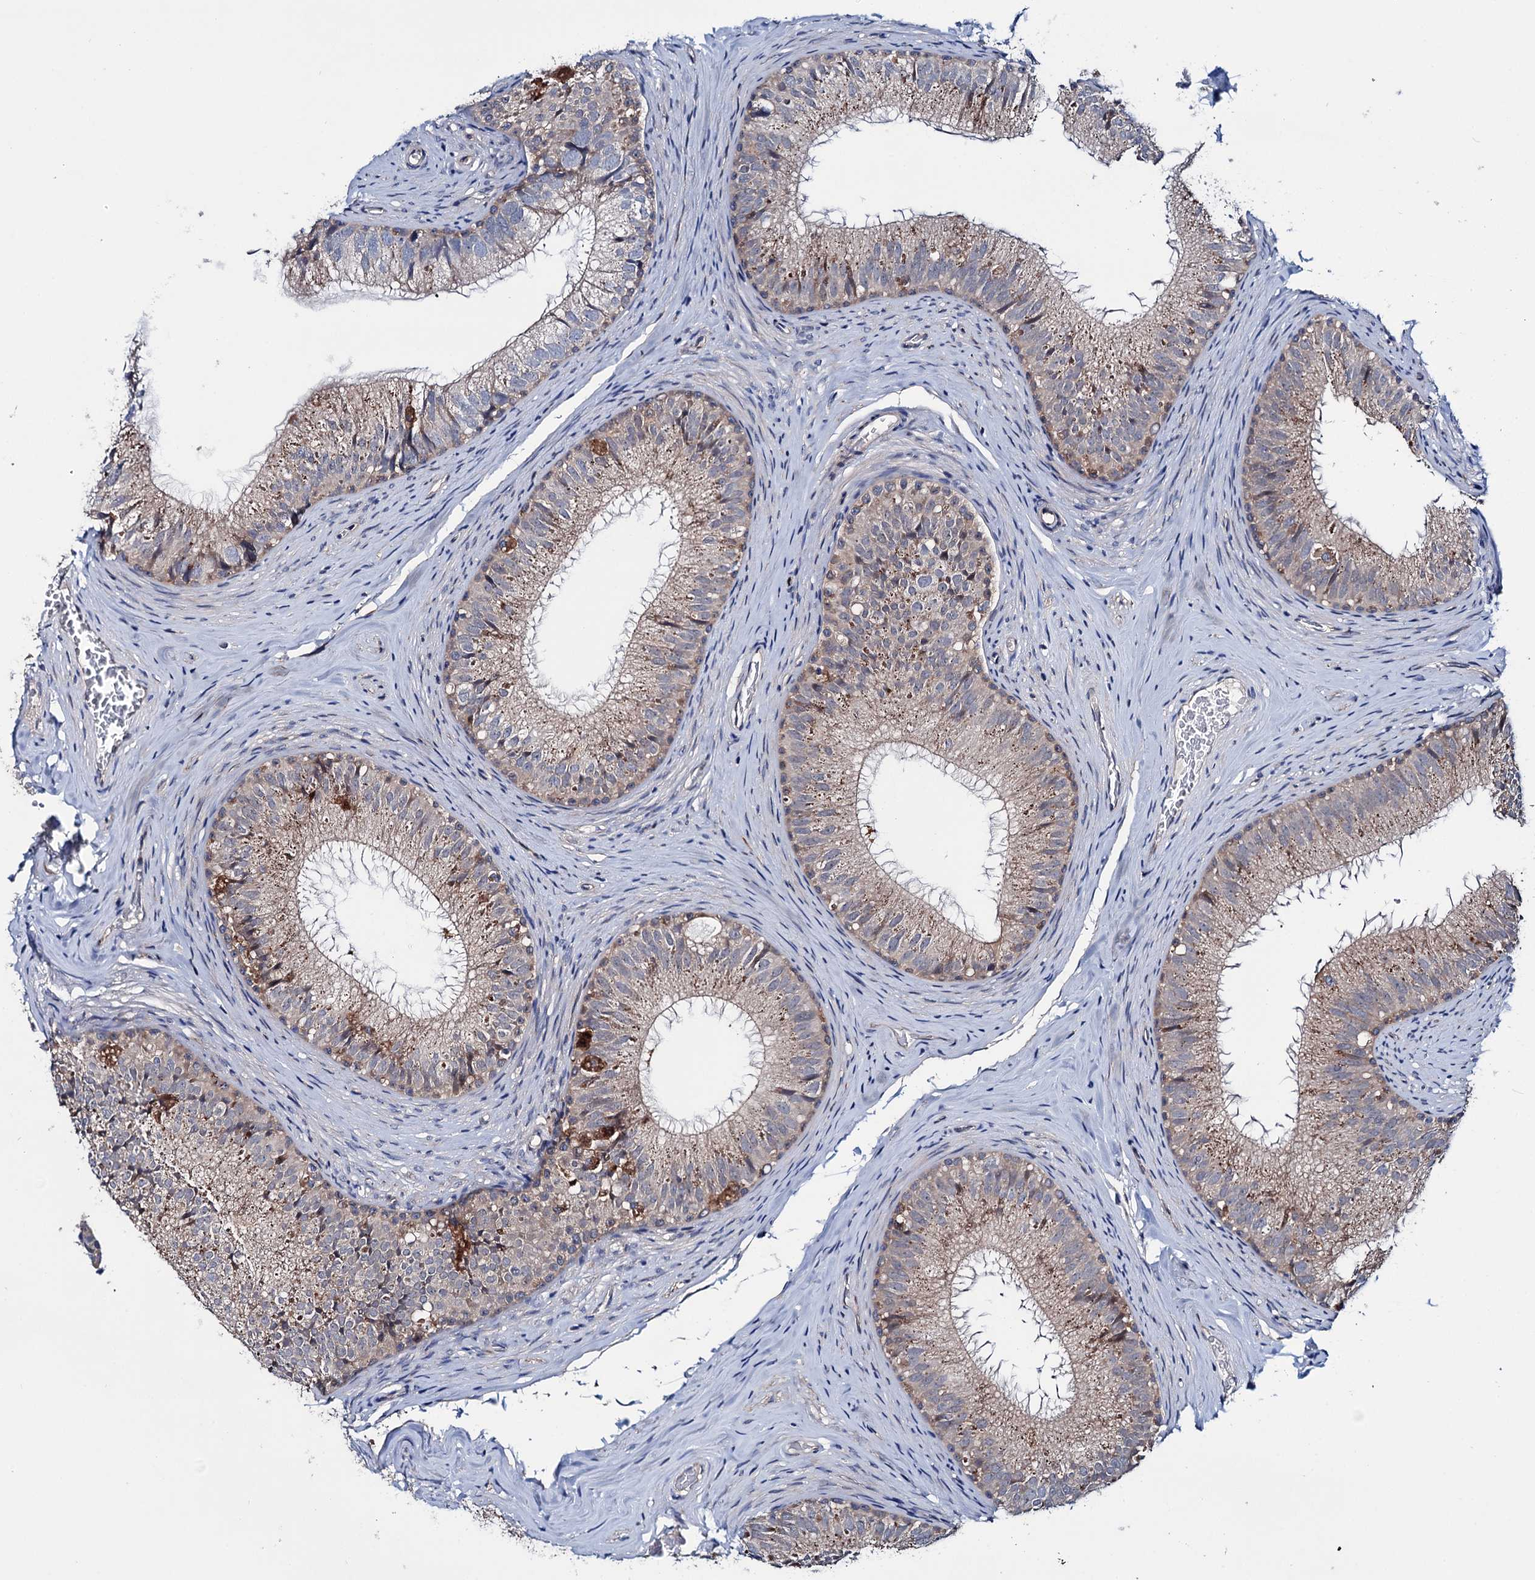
{"staining": {"intensity": "moderate", "quantity": "<25%", "location": "cytoplasmic/membranous"}, "tissue": "epididymis", "cell_type": "Glandular cells", "image_type": "normal", "snomed": [{"axis": "morphology", "description": "Normal tissue, NOS"}, {"axis": "topography", "description": "Epididymis"}], "caption": "Immunohistochemistry photomicrograph of unremarkable epididymis: epididymis stained using immunohistochemistry exhibits low levels of moderate protein expression localized specifically in the cytoplasmic/membranous of glandular cells, appearing as a cytoplasmic/membranous brown color.", "gene": "EYA4", "patient": {"sex": "male", "age": 34}}